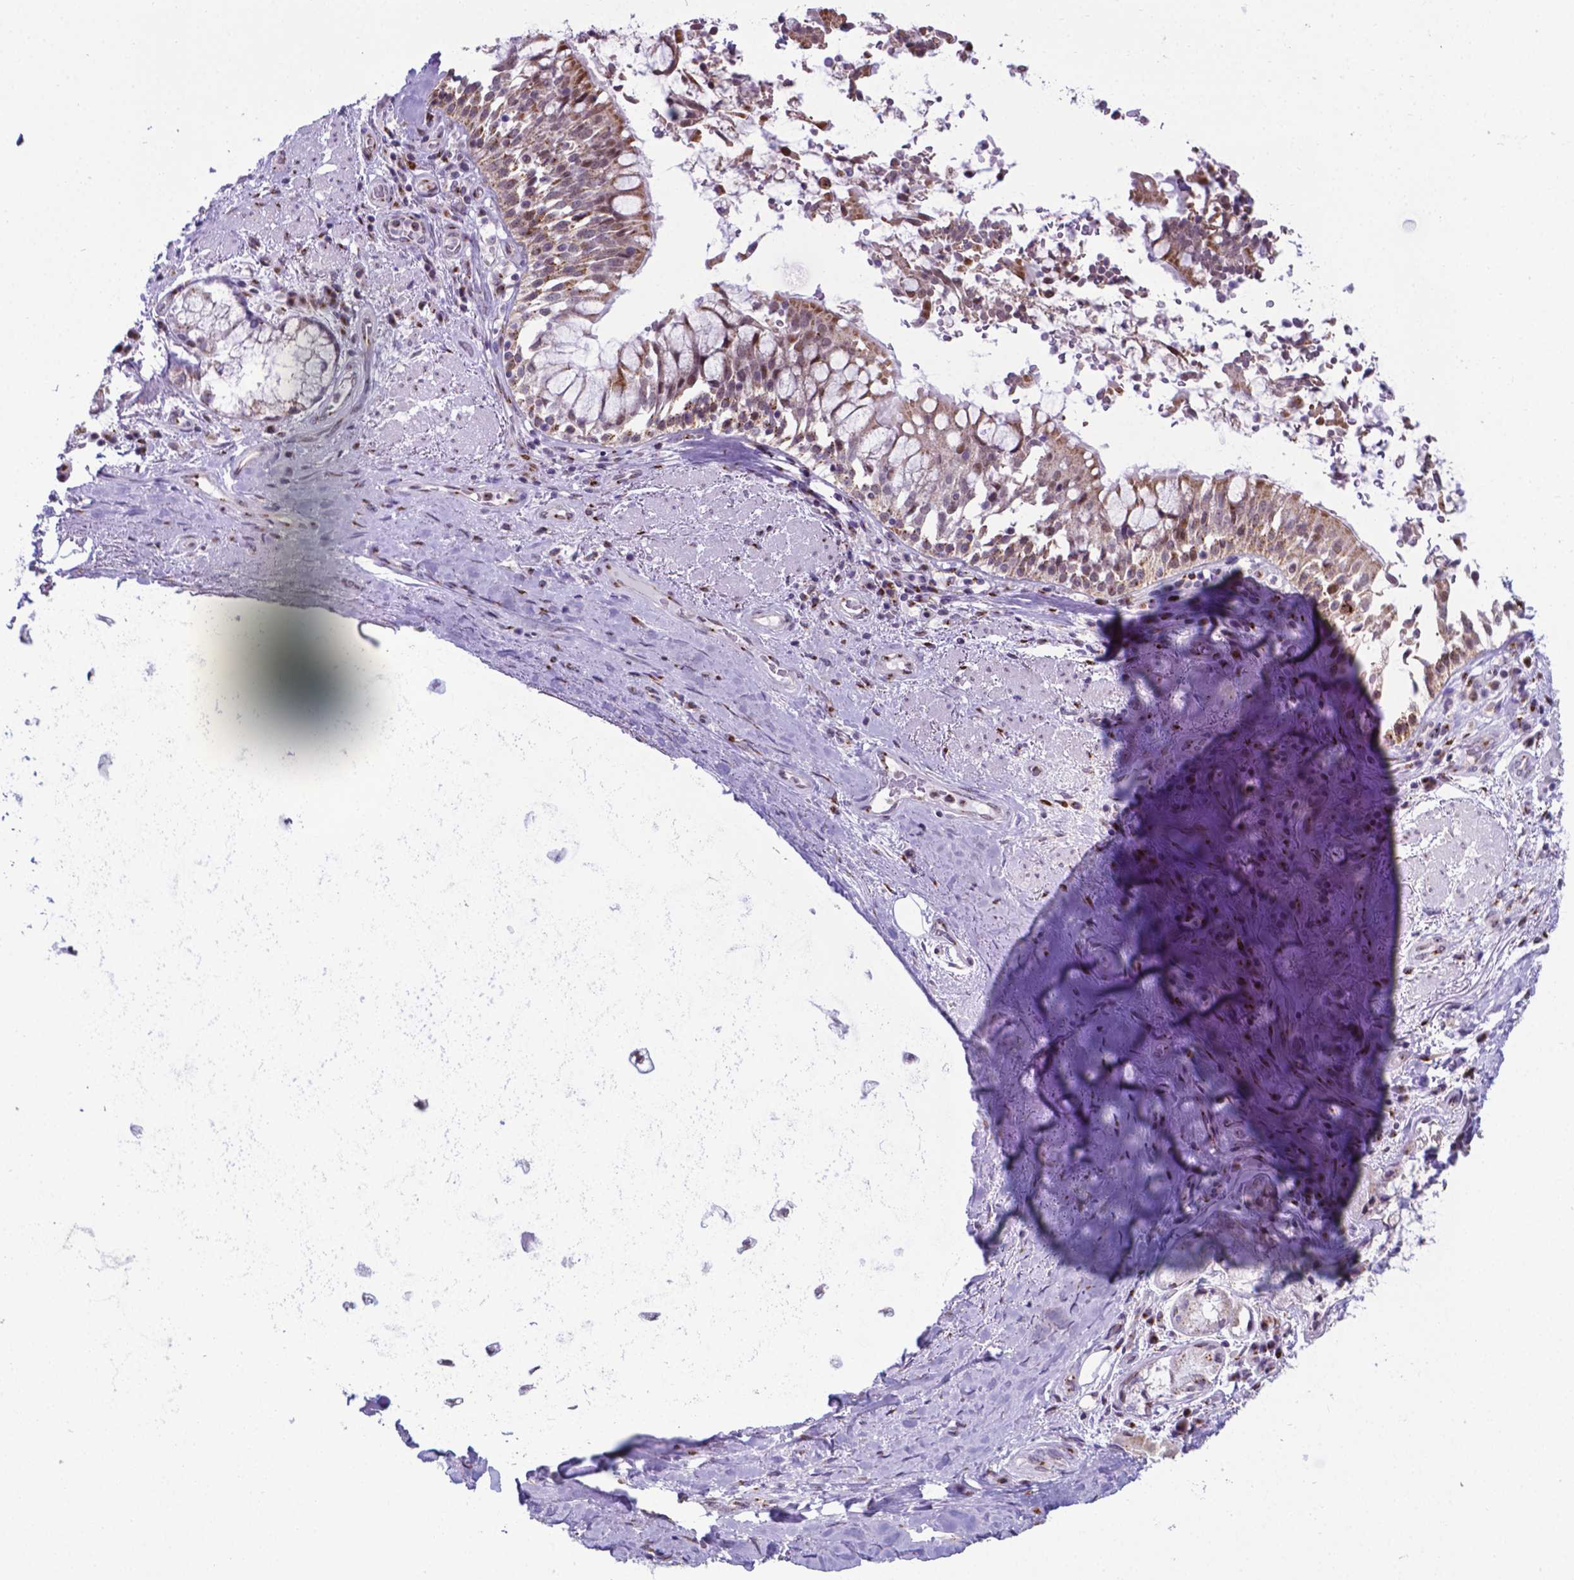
{"staining": {"intensity": "moderate", "quantity": "<25%", "location": "nuclear"}, "tissue": "adipose tissue", "cell_type": "Adipocytes", "image_type": "normal", "snomed": [{"axis": "morphology", "description": "Normal tissue, NOS"}, {"axis": "topography", "description": "Cartilage tissue"}, {"axis": "topography", "description": "Bronchus"}], "caption": "A high-resolution photomicrograph shows immunohistochemistry staining of normal adipose tissue, which reveals moderate nuclear staining in about <25% of adipocytes. The staining is performed using DAB (3,3'-diaminobenzidine) brown chromogen to label protein expression. The nuclei are counter-stained blue using hematoxylin.", "gene": "MRPL10", "patient": {"sex": "male", "age": 64}}